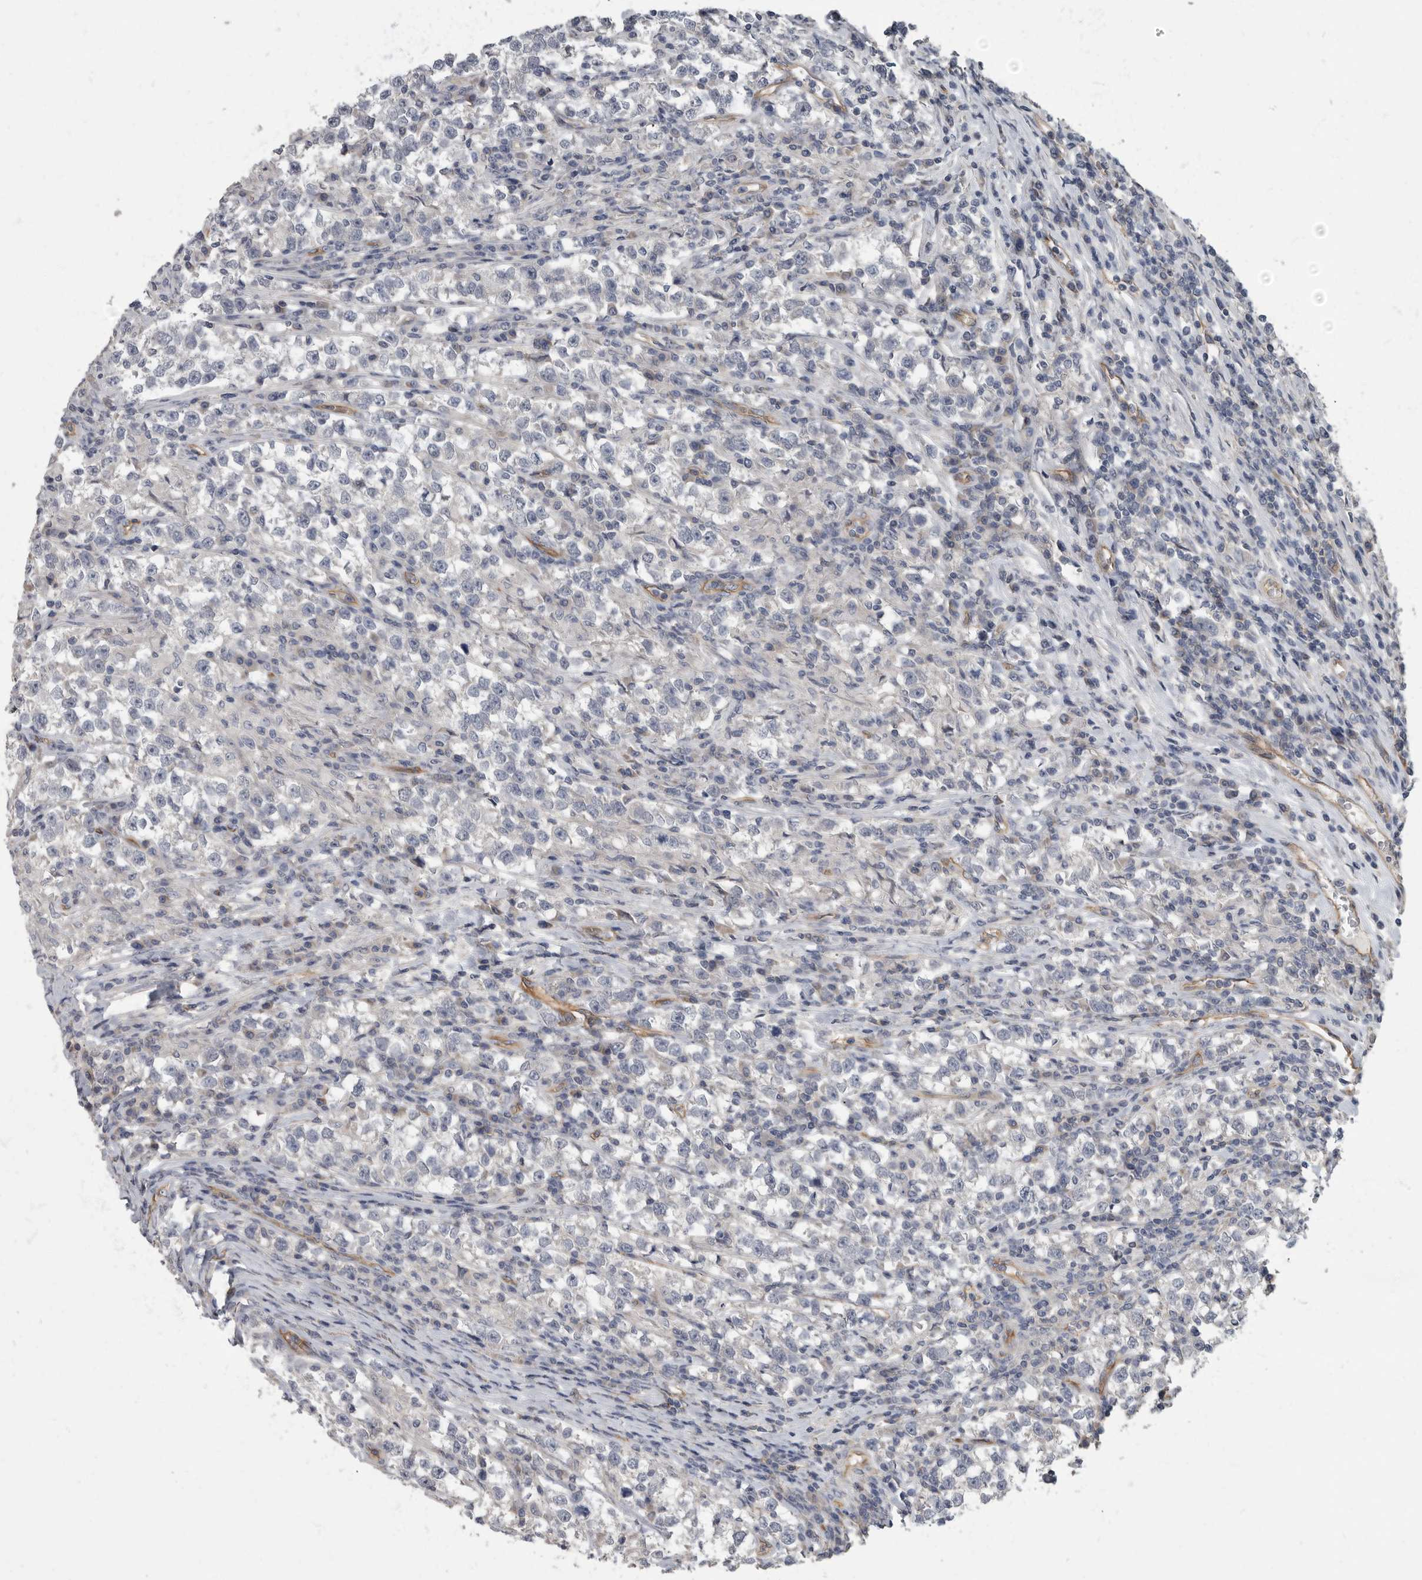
{"staining": {"intensity": "negative", "quantity": "none", "location": "none"}, "tissue": "testis cancer", "cell_type": "Tumor cells", "image_type": "cancer", "snomed": [{"axis": "morphology", "description": "Normal tissue, NOS"}, {"axis": "morphology", "description": "Seminoma, NOS"}, {"axis": "topography", "description": "Testis"}], "caption": "Immunohistochemical staining of testis cancer exhibits no significant expression in tumor cells. (Brightfield microscopy of DAB (3,3'-diaminobenzidine) IHC at high magnification).", "gene": "PDK1", "patient": {"sex": "male", "age": 43}}